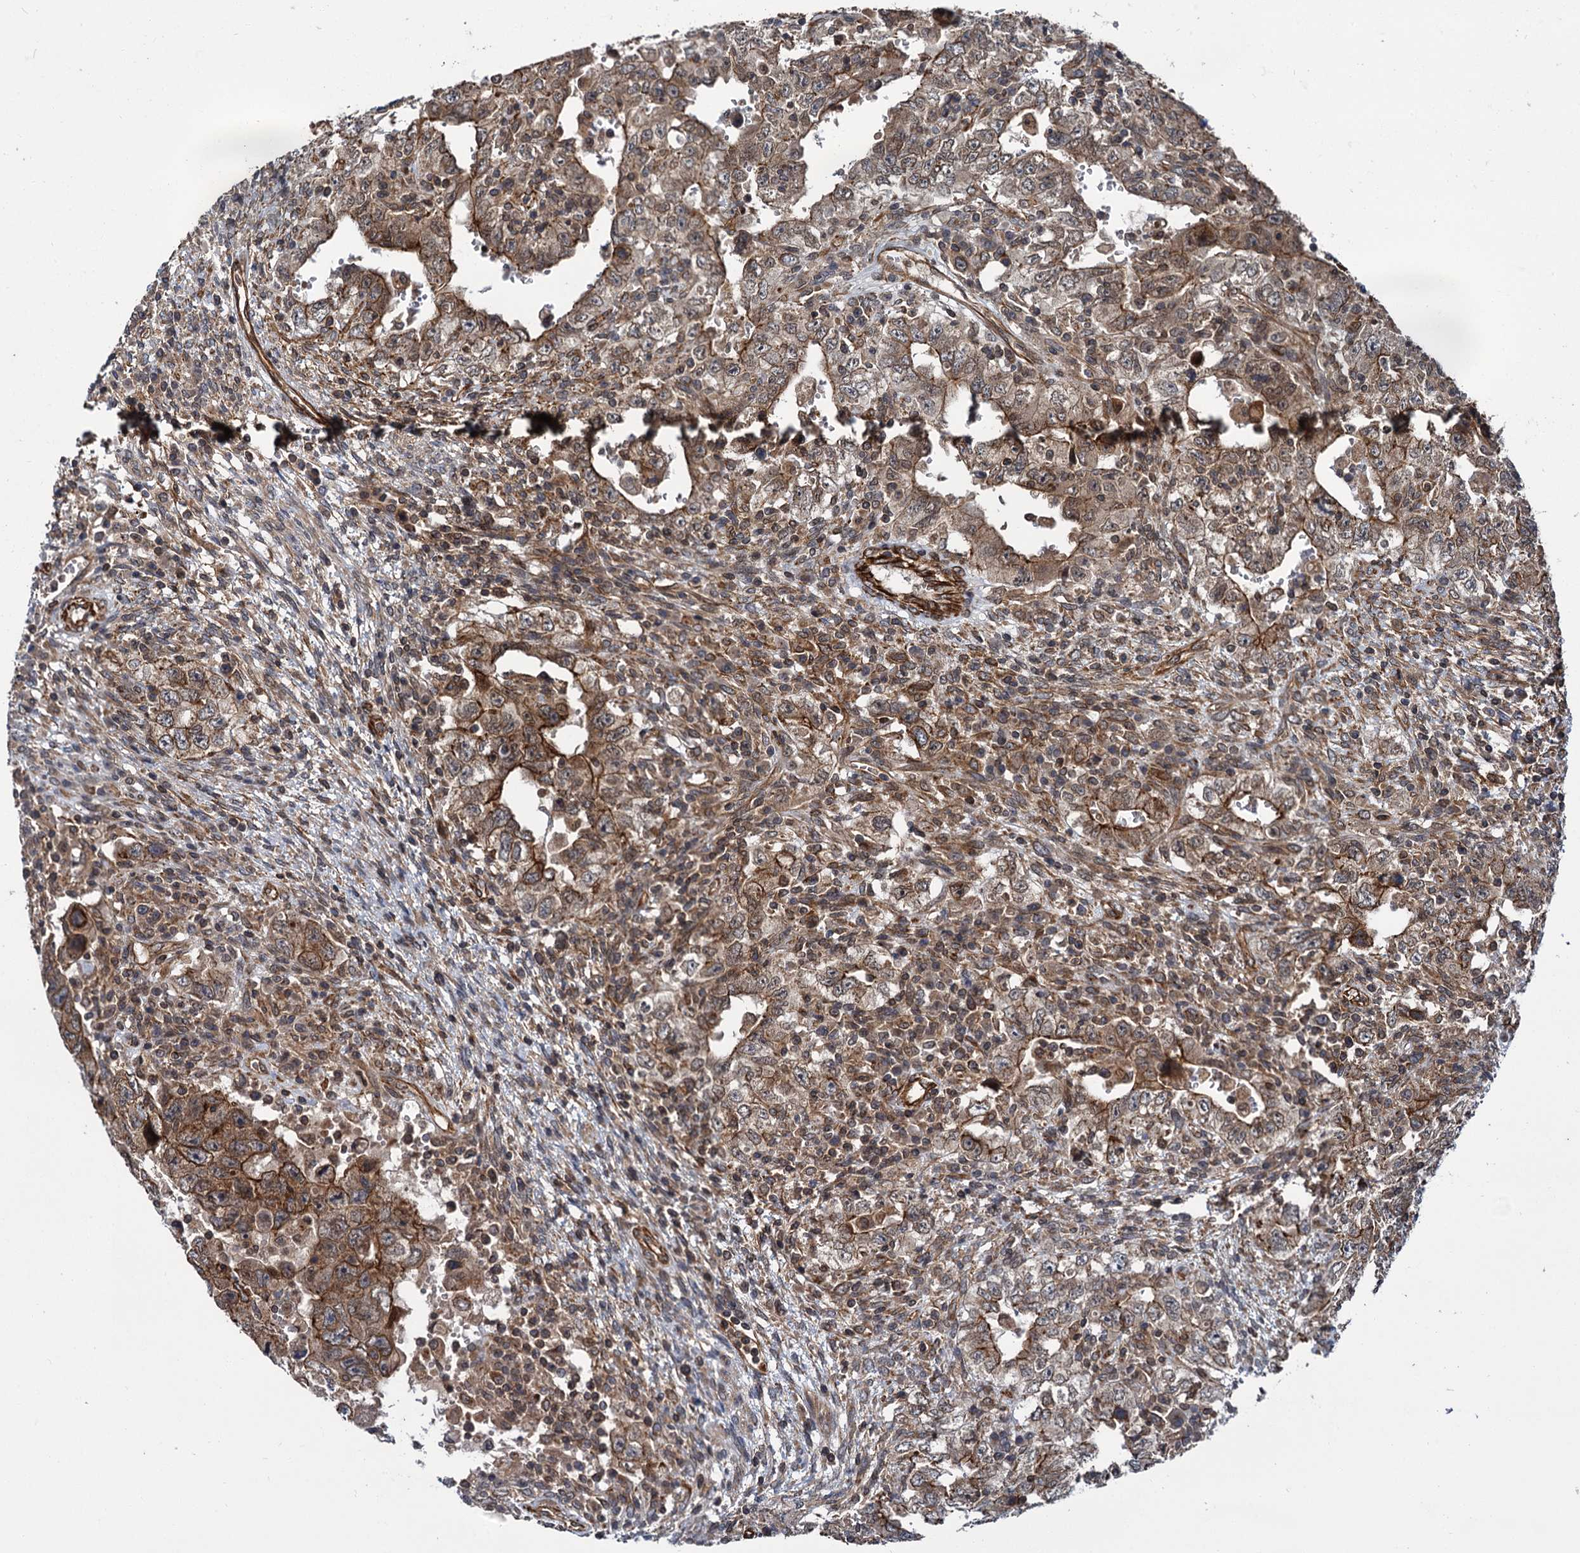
{"staining": {"intensity": "moderate", "quantity": ">75%", "location": "cytoplasmic/membranous"}, "tissue": "testis cancer", "cell_type": "Tumor cells", "image_type": "cancer", "snomed": [{"axis": "morphology", "description": "Carcinoma, Embryonal, NOS"}, {"axis": "topography", "description": "Testis"}], "caption": "Brown immunohistochemical staining in testis cancer (embryonal carcinoma) demonstrates moderate cytoplasmic/membranous positivity in approximately >75% of tumor cells.", "gene": "ZFYVE19", "patient": {"sex": "male", "age": 26}}